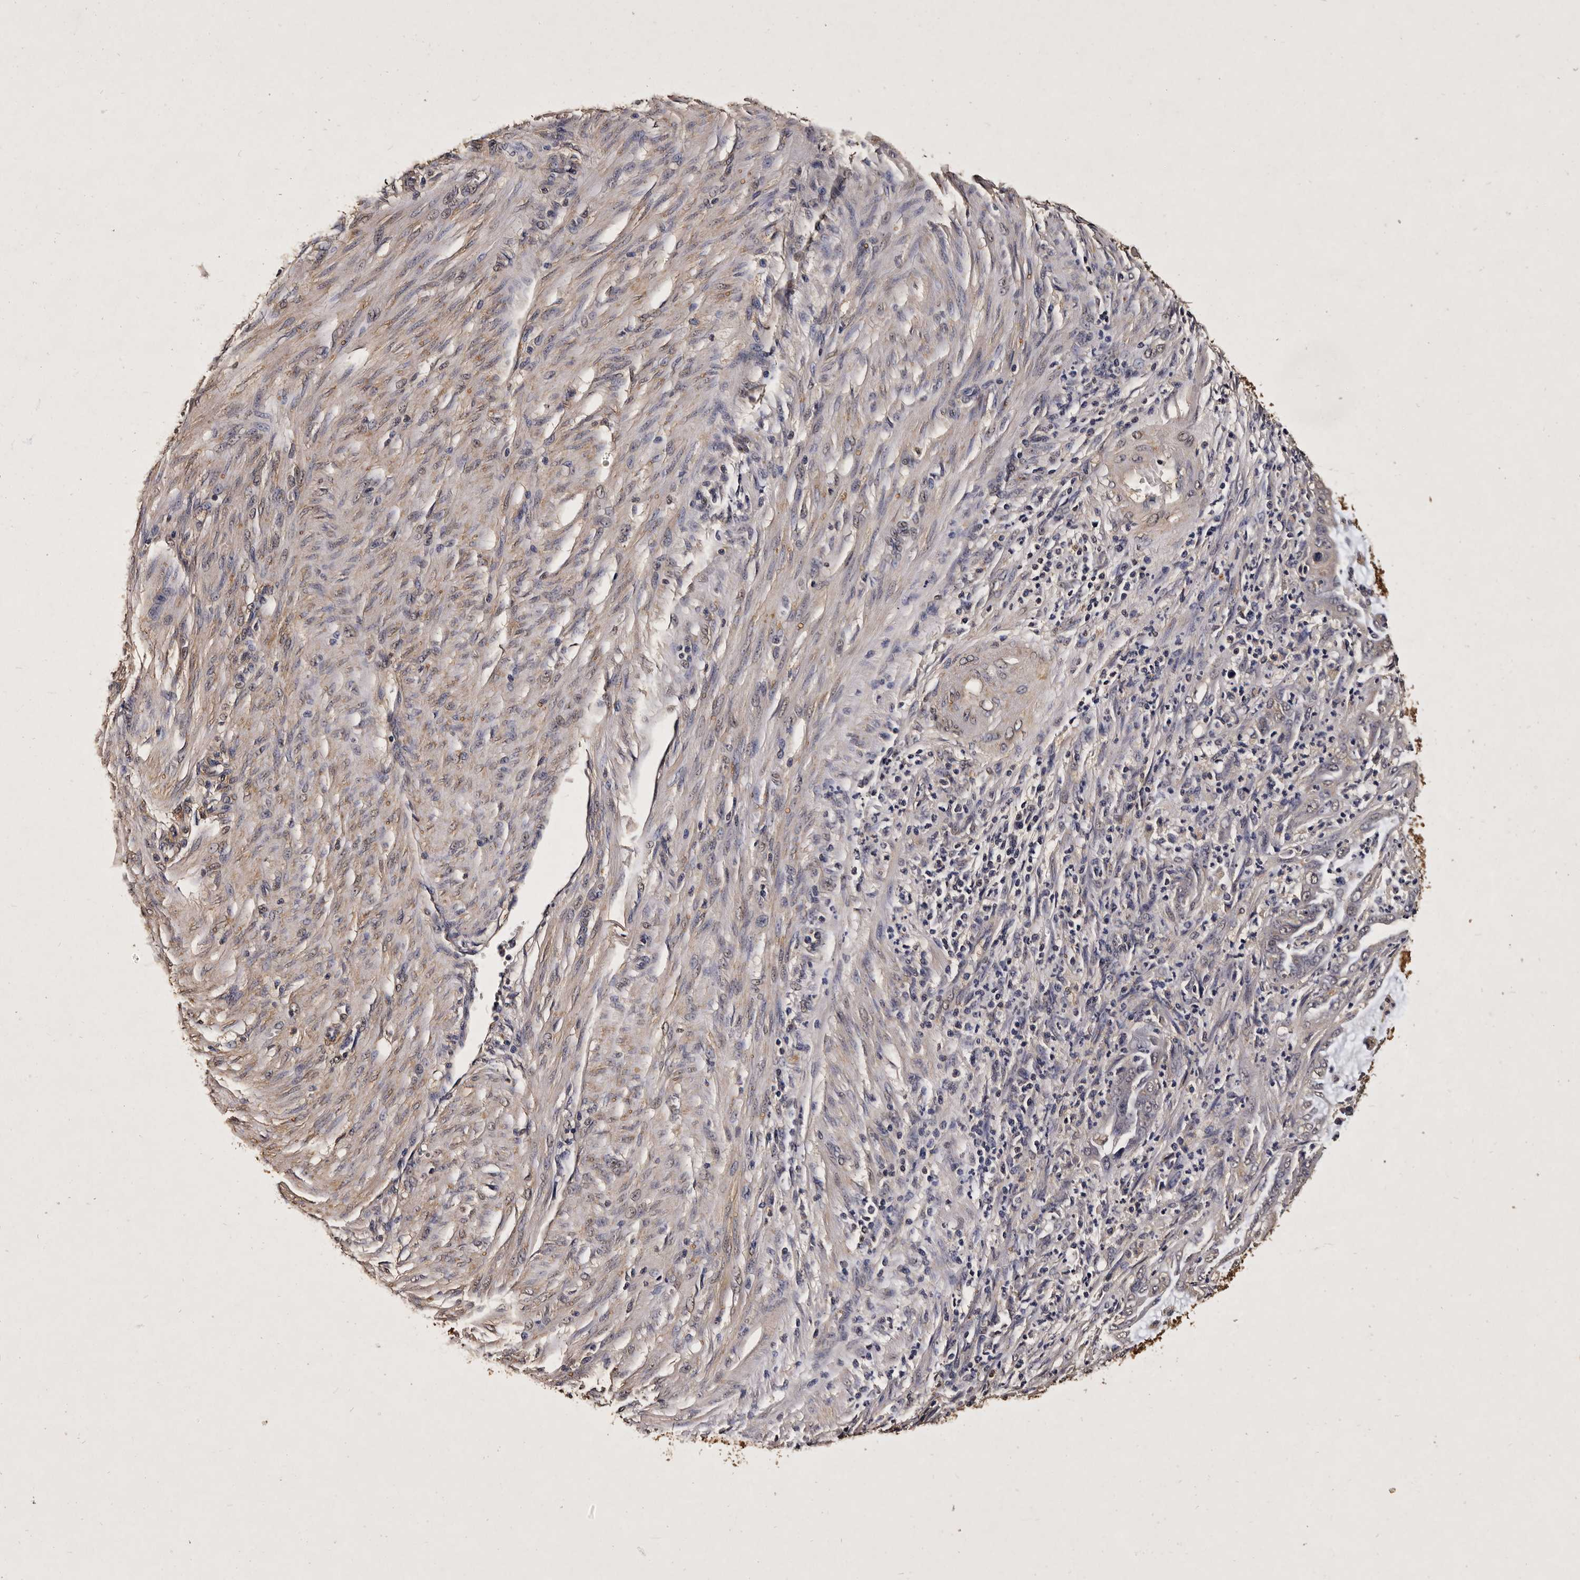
{"staining": {"intensity": "moderate", "quantity": "25%-75%", "location": "cytoplasmic/membranous"}, "tissue": "endometrial cancer", "cell_type": "Tumor cells", "image_type": "cancer", "snomed": [{"axis": "morphology", "description": "Adenocarcinoma, NOS"}, {"axis": "topography", "description": "Endometrium"}], "caption": "Endometrial cancer (adenocarcinoma) stained with a protein marker exhibits moderate staining in tumor cells.", "gene": "PARS2", "patient": {"sex": "female", "age": 51}}